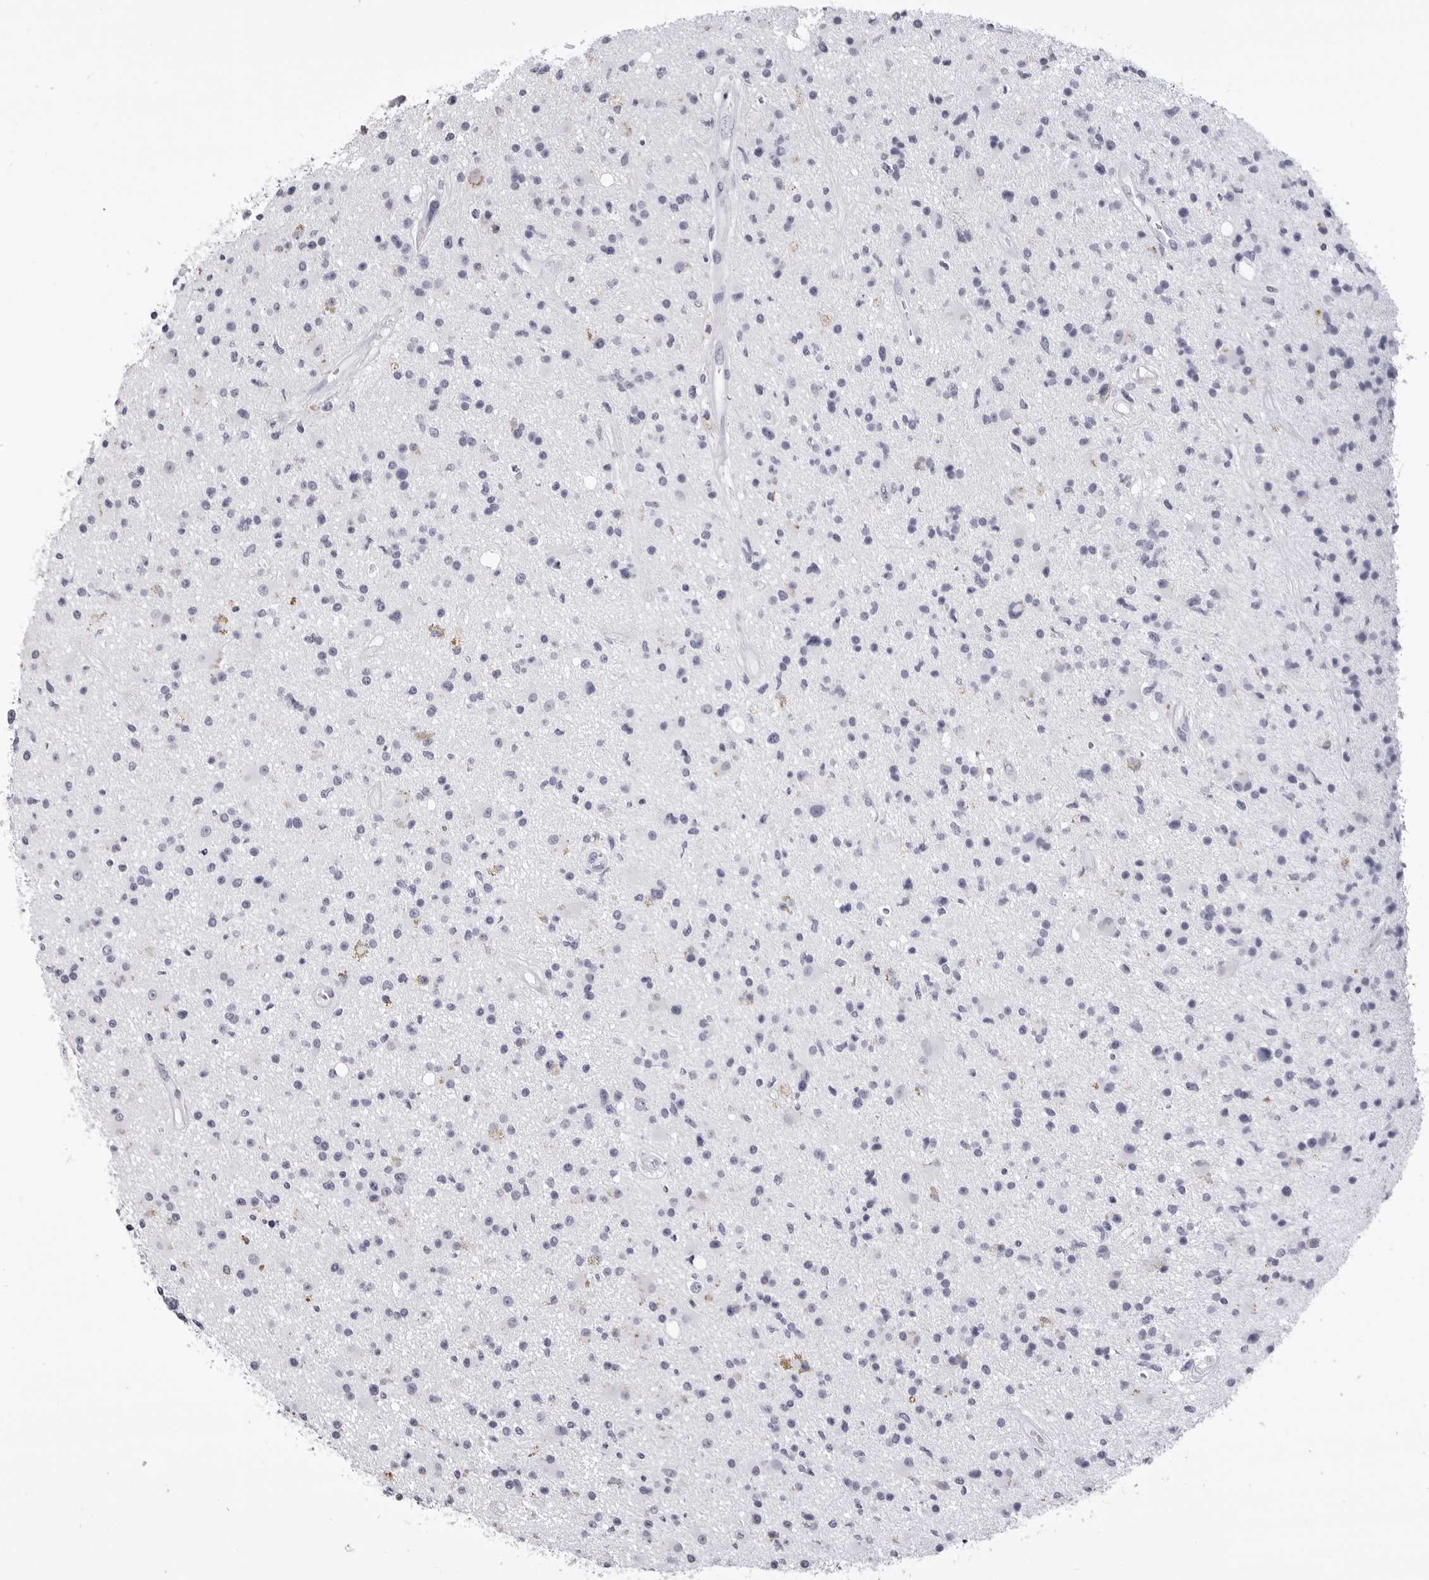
{"staining": {"intensity": "negative", "quantity": "none", "location": "none"}, "tissue": "glioma", "cell_type": "Tumor cells", "image_type": "cancer", "snomed": [{"axis": "morphology", "description": "Glioma, malignant, High grade"}, {"axis": "topography", "description": "Brain"}], "caption": "High power microscopy micrograph of an immunohistochemistry micrograph of glioma, revealing no significant staining in tumor cells.", "gene": "LGALS4", "patient": {"sex": "male", "age": 33}}